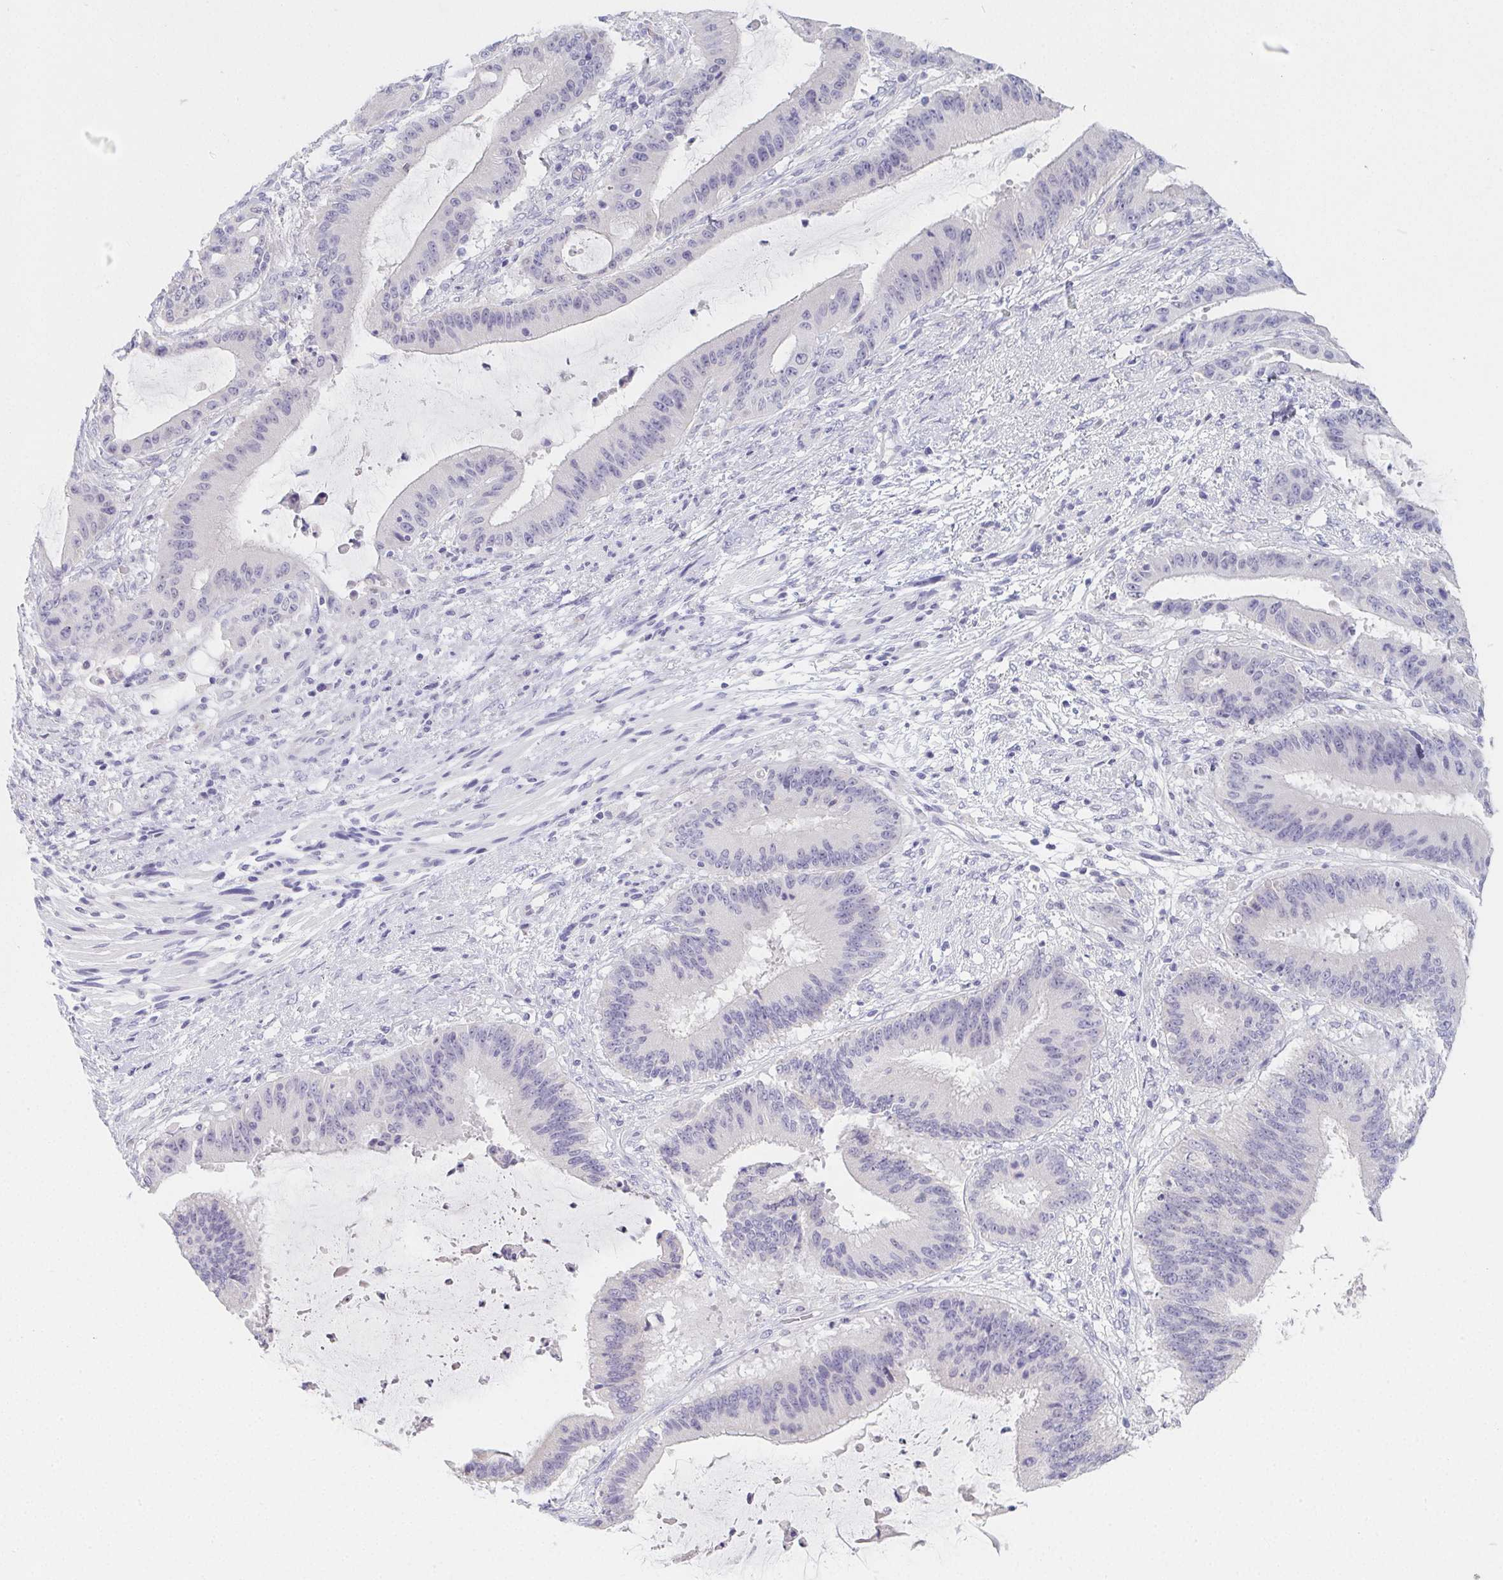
{"staining": {"intensity": "negative", "quantity": "none", "location": "none"}, "tissue": "liver cancer", "cell_type": "Tumor cells", "image_type": "cancer", "snomed": [{"axis": "morphology", "description": "Normal tissue, NOS"}, {"axis": "morphology", "description": "Cholangiocarcinoma"}, {"axis": "topography", "description": "Liver"}, {"axis": "topography", "description": "Peripheral nerve tissue"}], "caption": "Liver cancer (cholangiocarcinoma) stained for a protein using immunohistochemistry (IHC) exhibits no expression tumor cells.", "gene": "GLIPR1L1", "patient": {"sex": "female", "age": 73}}